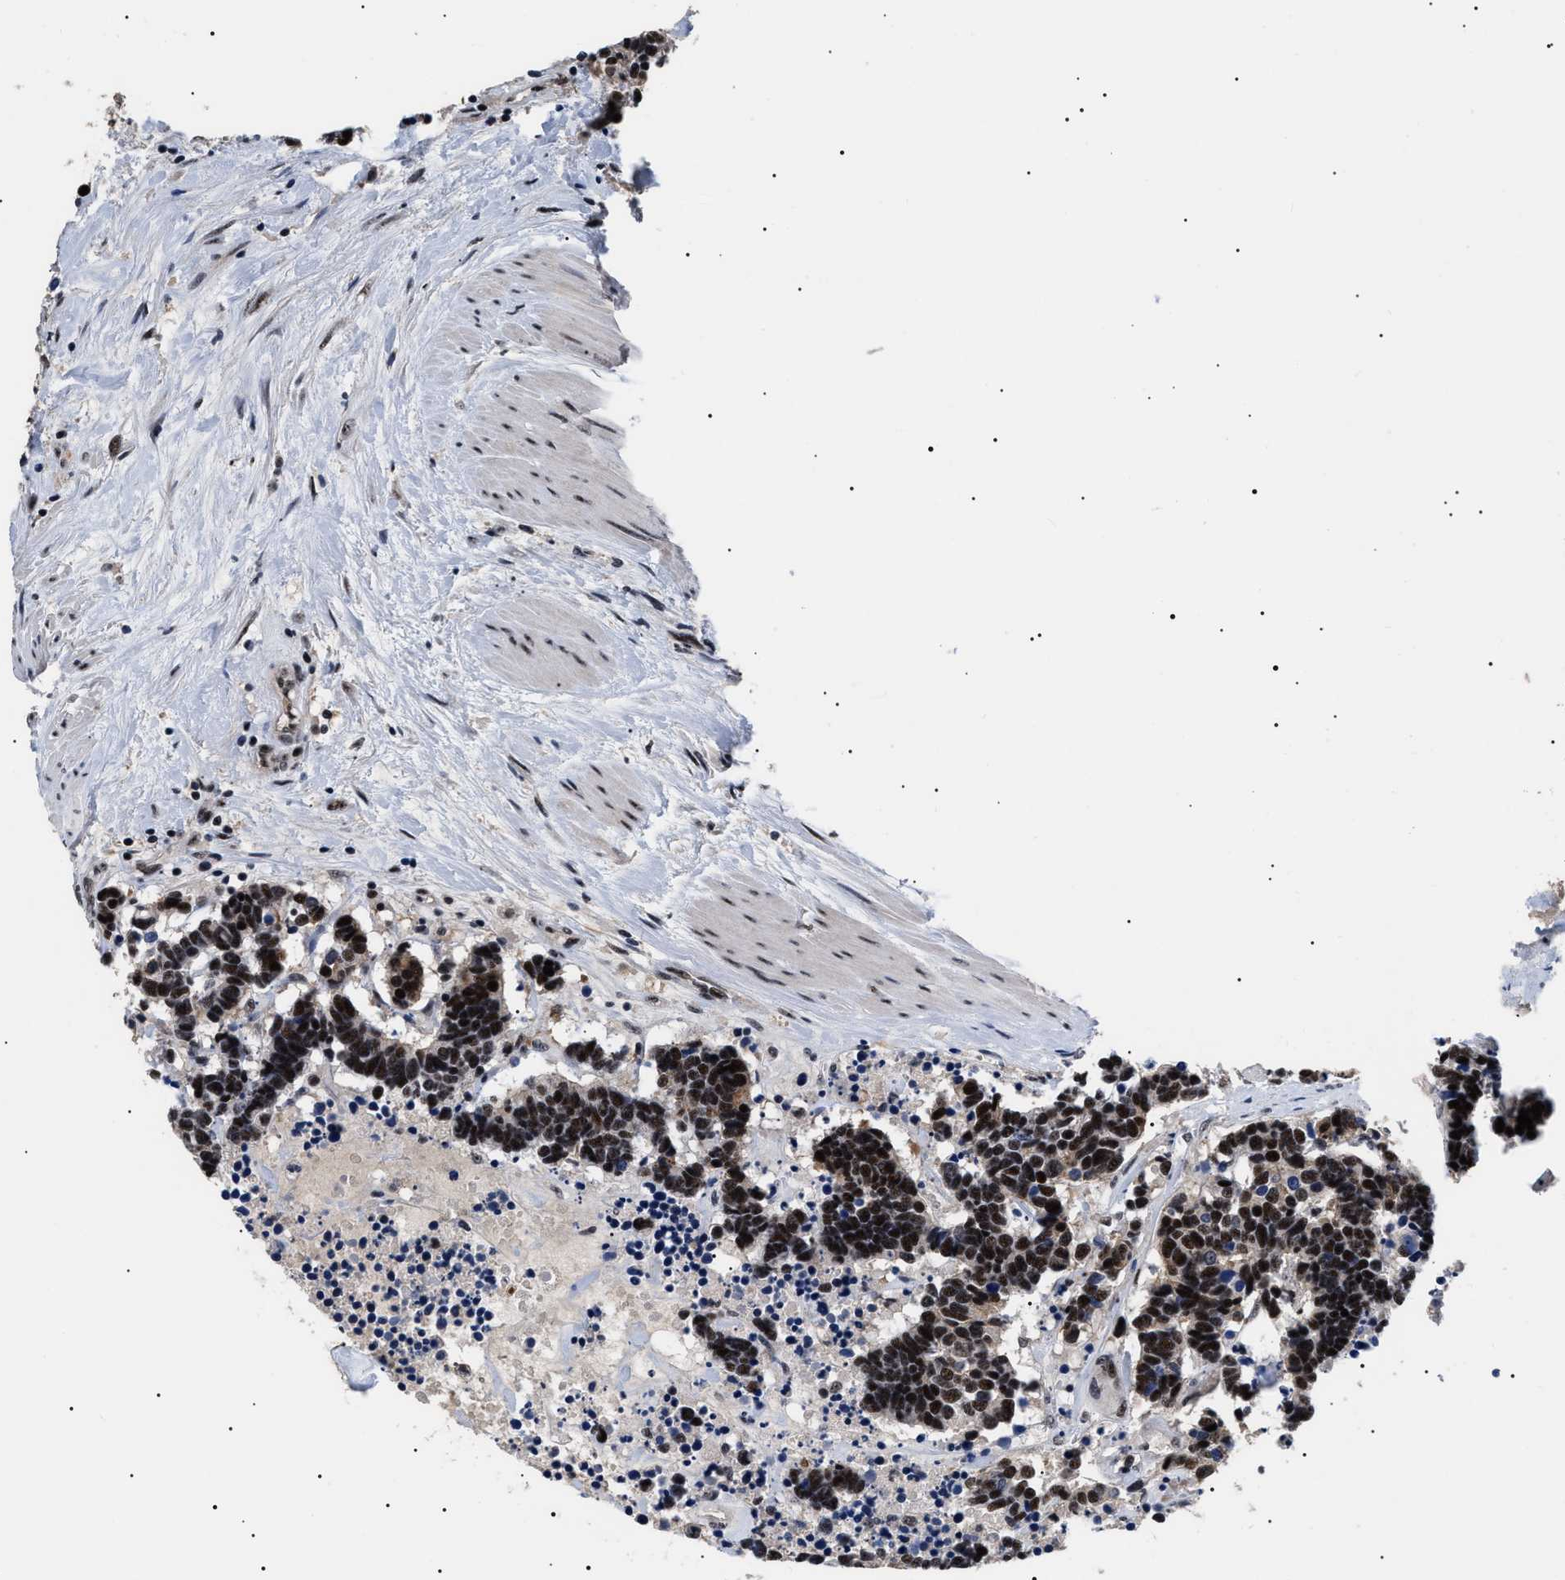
{"staining": {"intensity": "strong", "quantity": ">75%", "location": "nuclear"}, "tissue": "carcinoid", "cell_type": "Tumor cells", "image_type": "cancer", "snomed": [{"axis": "morphology", "description": "Carcinoma, NOS"}, {"axis": "morphology", "description": "Carcinoid, malignant, NOS"}, {"axis": "topography", "description": "Urinary bladder"}], "caption": "DAB (3,3'-diaminobenzidine) immunohistochemical staining of carcinoma shows strong nuclear protein expression in approximately >75% of tumor cells.", "gene": "CAAP1", "patient": {"sex": "male", "age": 57}}